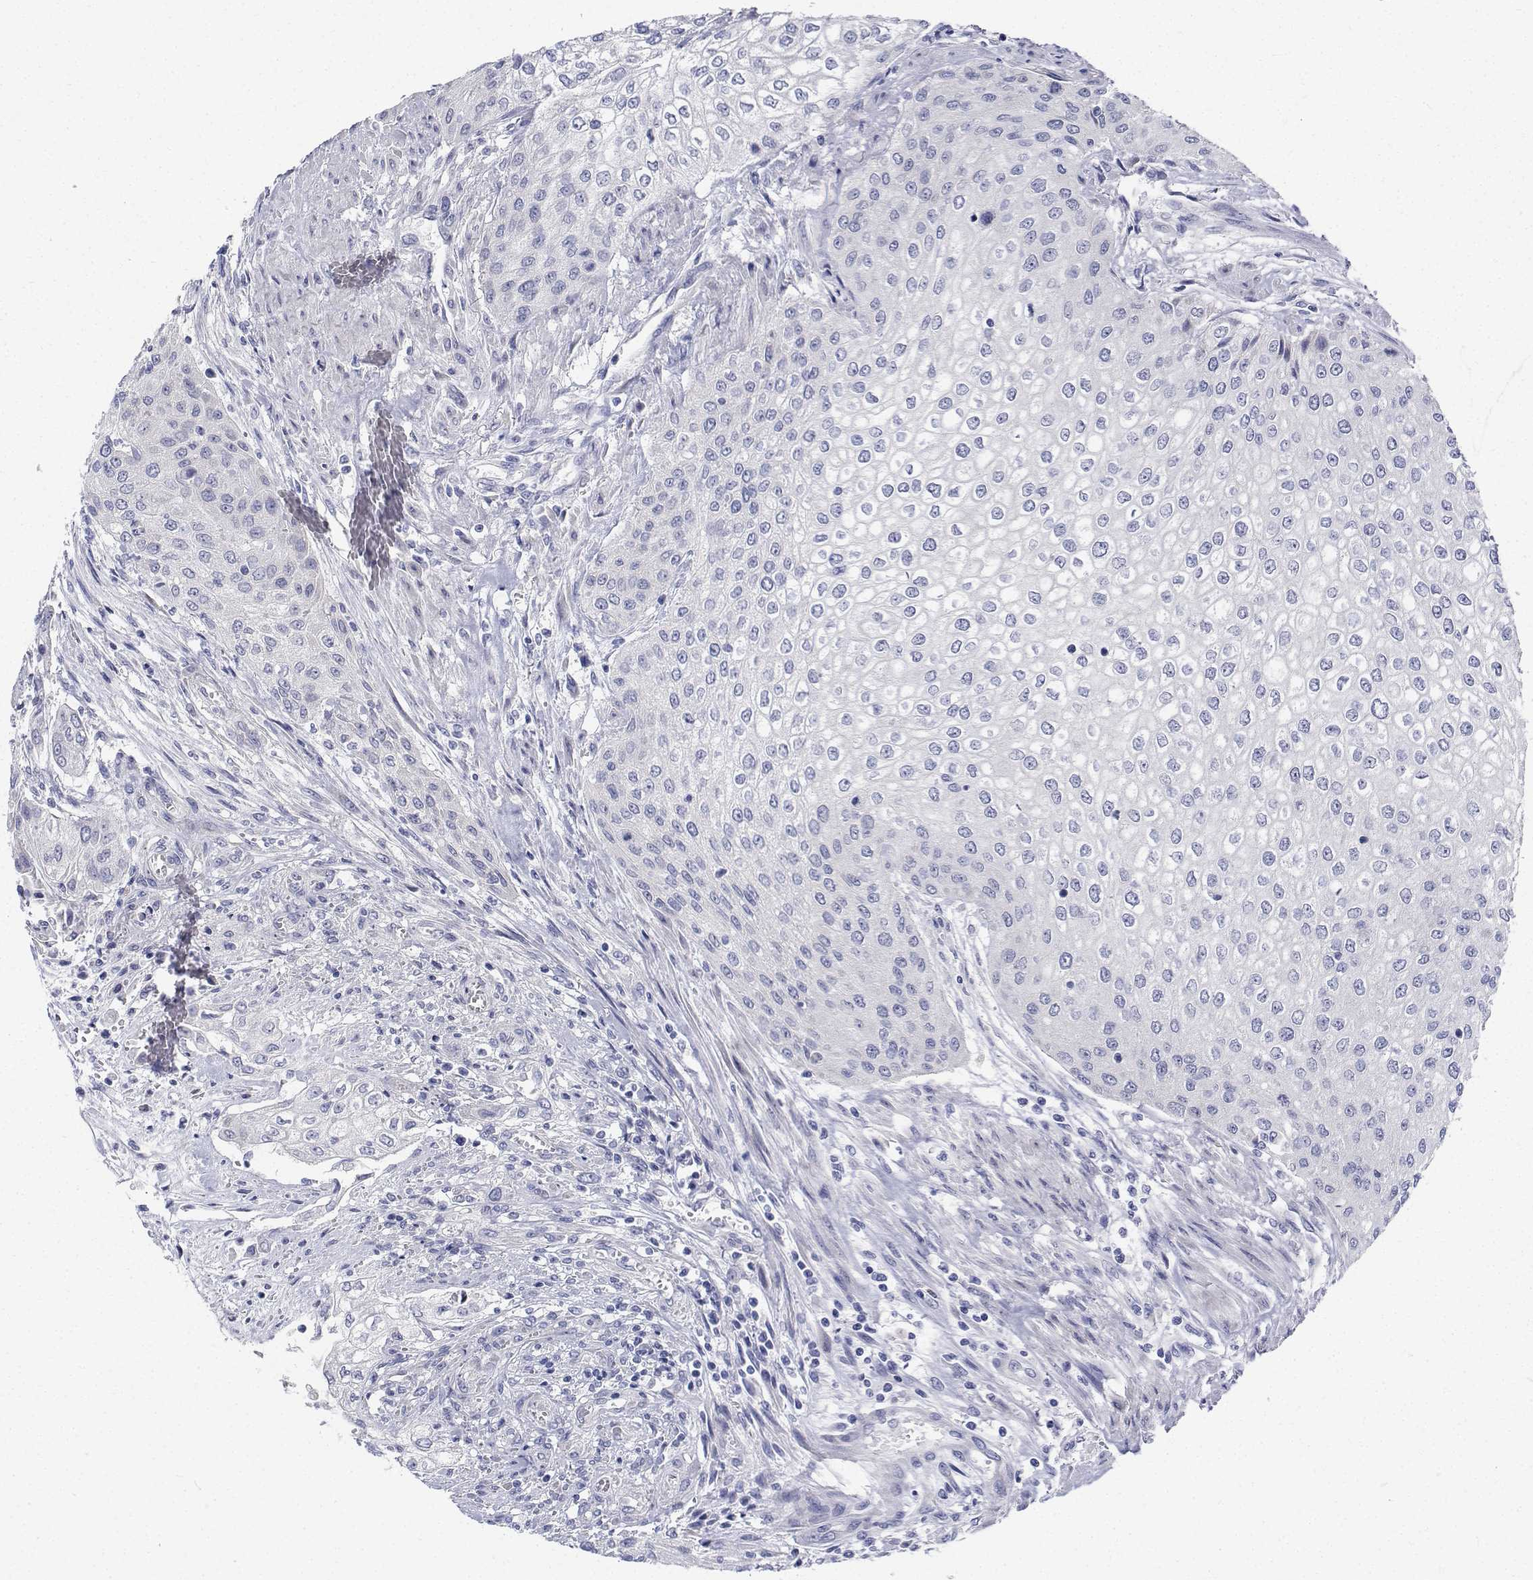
{"staining": {"intensity": "negative", "quantity": "none", "location": "none"}, "tissue": "urothelial cancer", "cell_type": "Tumor cells", "image_type": "cancer", "snomed": [{"axis": "morphology", "description": "Urothelial carcinoma, High grade"}, {"axis": "topography", "description": "Urinary bladder"}], "caption": "Urothelial cancer was stained to show a protein in brown. There is no significant expression in tumor cells. (Brightfield microscopy of DAB (3,3'-diaminobenzidine) immunohistochemistry (IHC) at high magnification).", "gene": "CDHR3", "patient": {"sex": "male", "age": 62}}